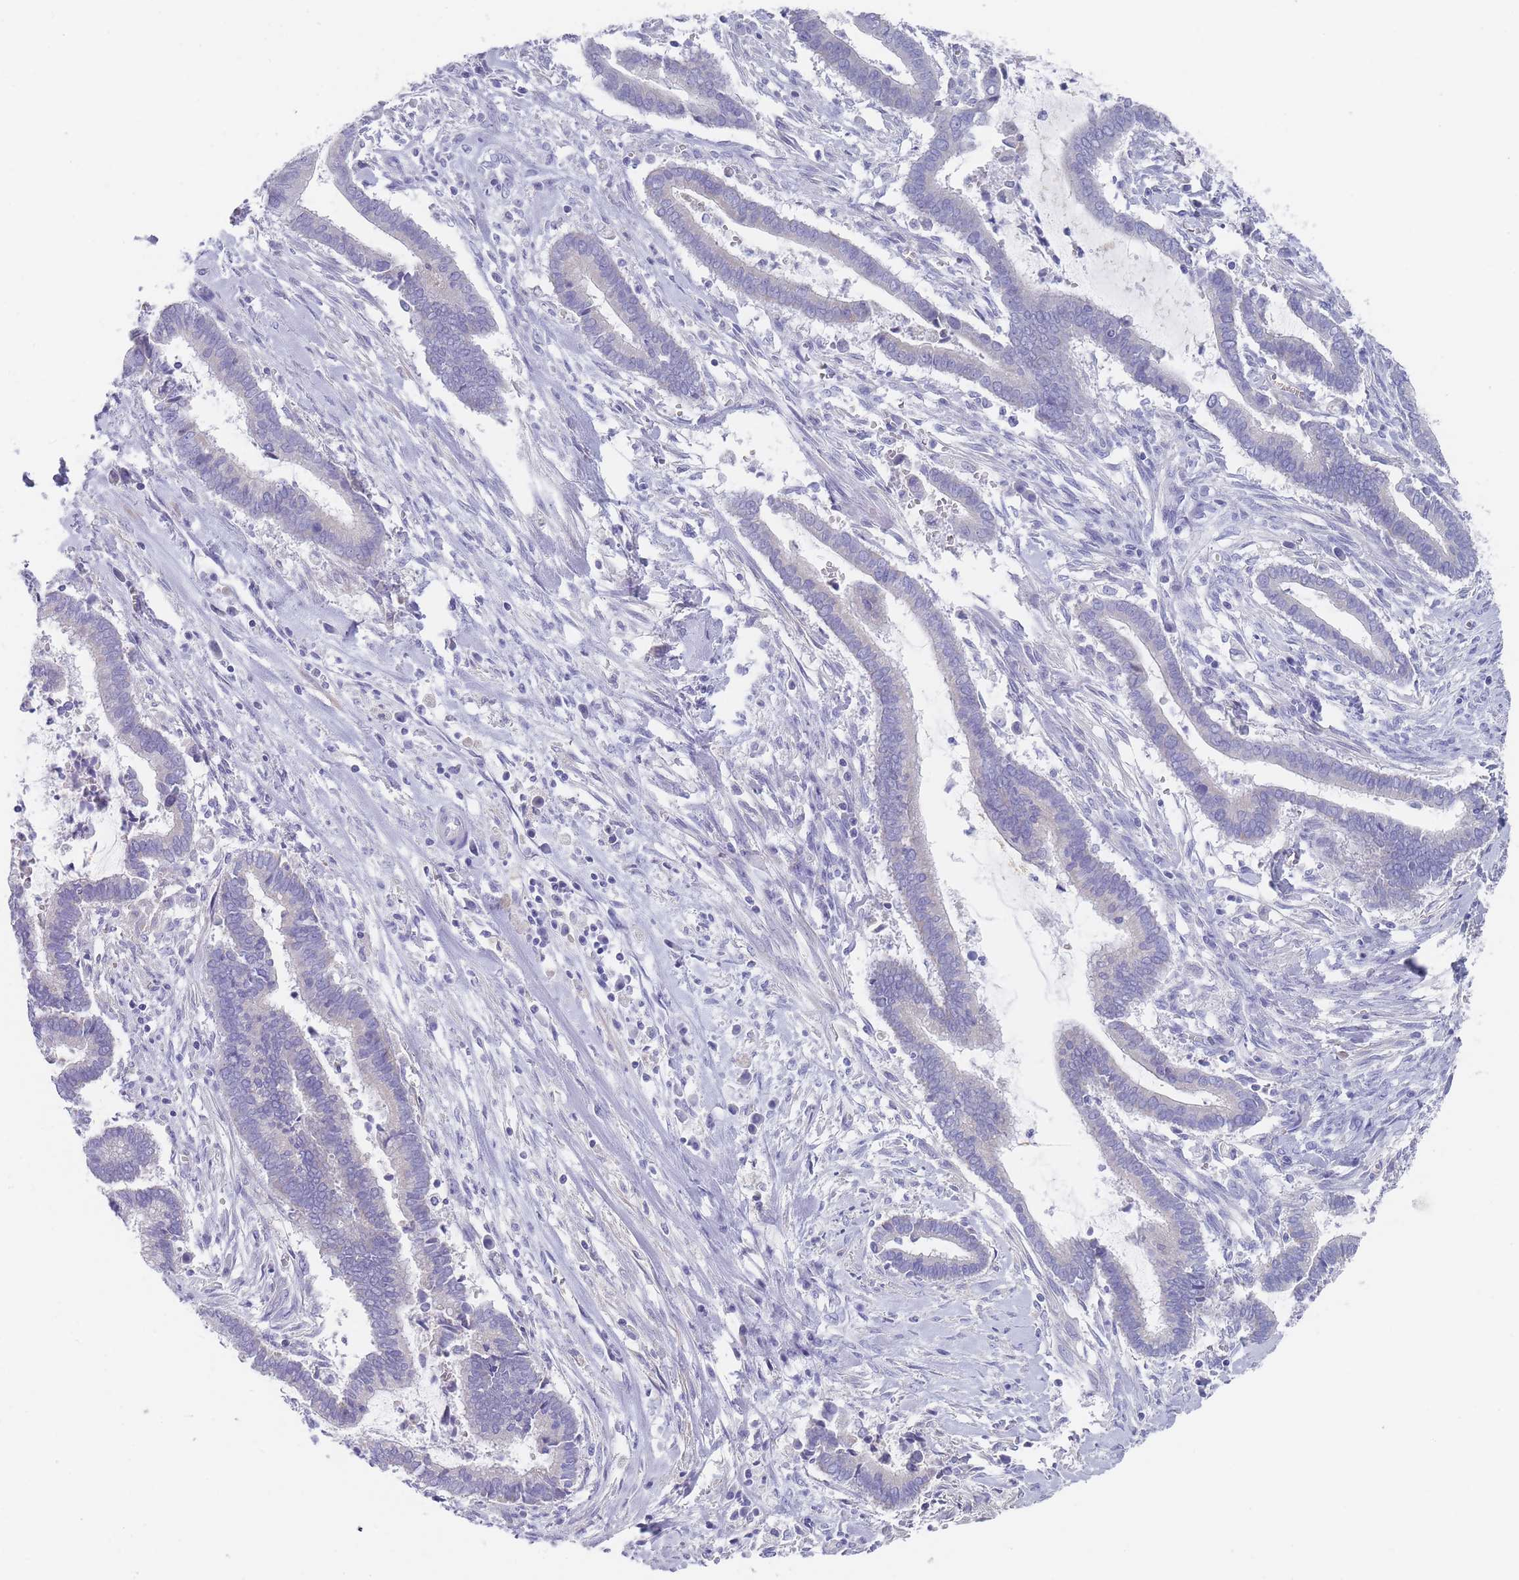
{"staining": {"intensity": "negative", "quantity": "none", "location": "none"}, "tissue": "cervical cancer", "cell_type": "Tumor cells", "image_type": "cancer", "snomed": [{"axis": "morphology", "description": "Adenocarcinoma, NOS"}, {"axis": "topography", "description": "Cervix"}], "caption": "DAB (3,3'-diaminobenzidine) immunohistochemical staining of cervical cancer (adenocarcinoma) shows no significant expression in tumor cells. (Immunohistochemistry, brightfield microscopy, high magnification).", "gene": "SCCPDH", "patient": {"sex": "female", "age": 44}}